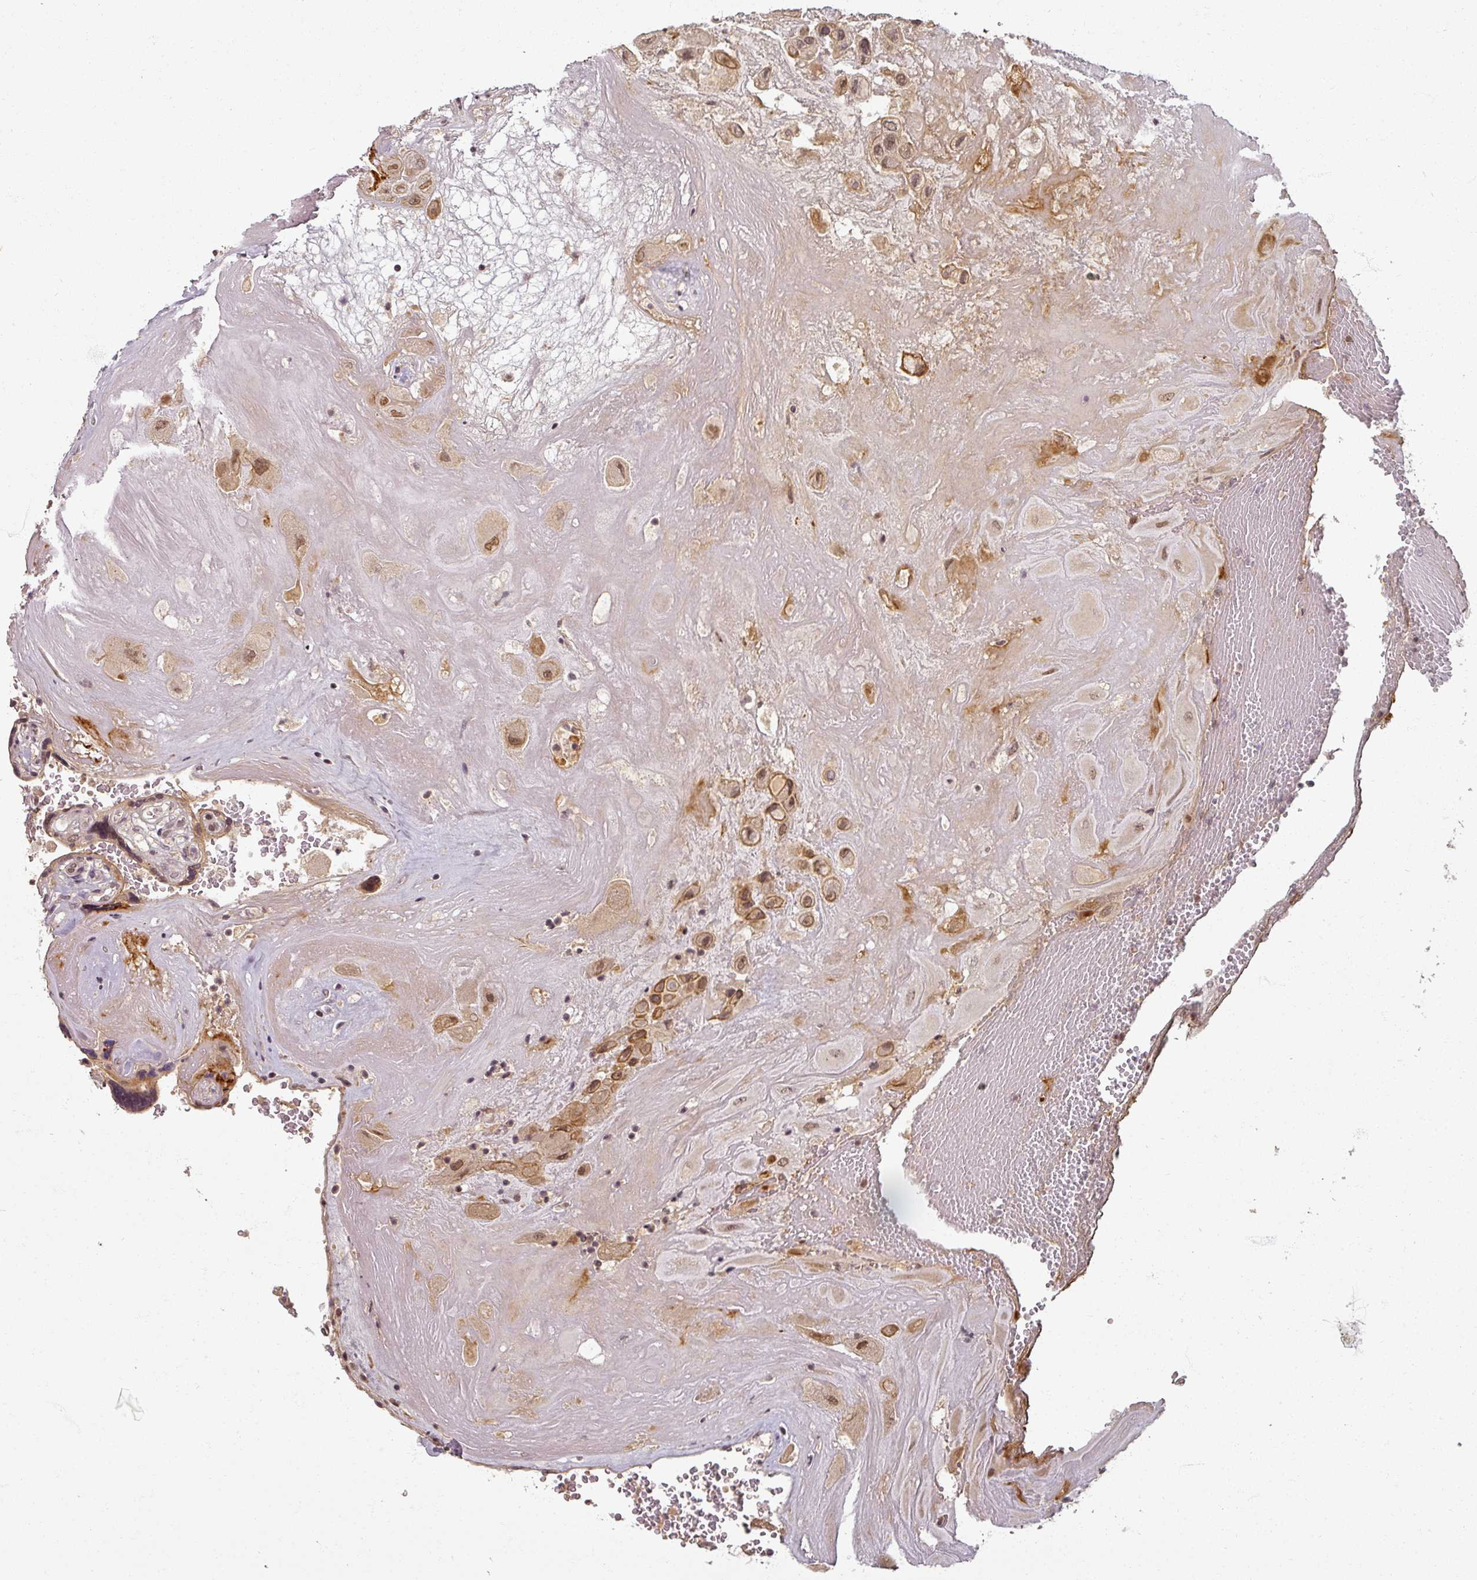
{"staining": {"intensity": "moderate", "quantity": ">75%", "location": "nuclear"}, "tissue": "placenta", "cell_type": "Decidual cells", "image_type": "normal", "snomed": [{"axis": "morphology", "description": "Normal tissue, NOS"}, {"axis": "topography", "description": "Placenta"}], "caption": "DAB immunohistochemical staining of unremarkable placenta demonstrates moderate nuclear protein expression in about >75% of decidual cells. (DAB (3,3'-diaminobenzidine) IHC with brightfield microscopy, high magnification).", "gene": "POLR2G", "patient": {"sex": "female", "age": 32}}